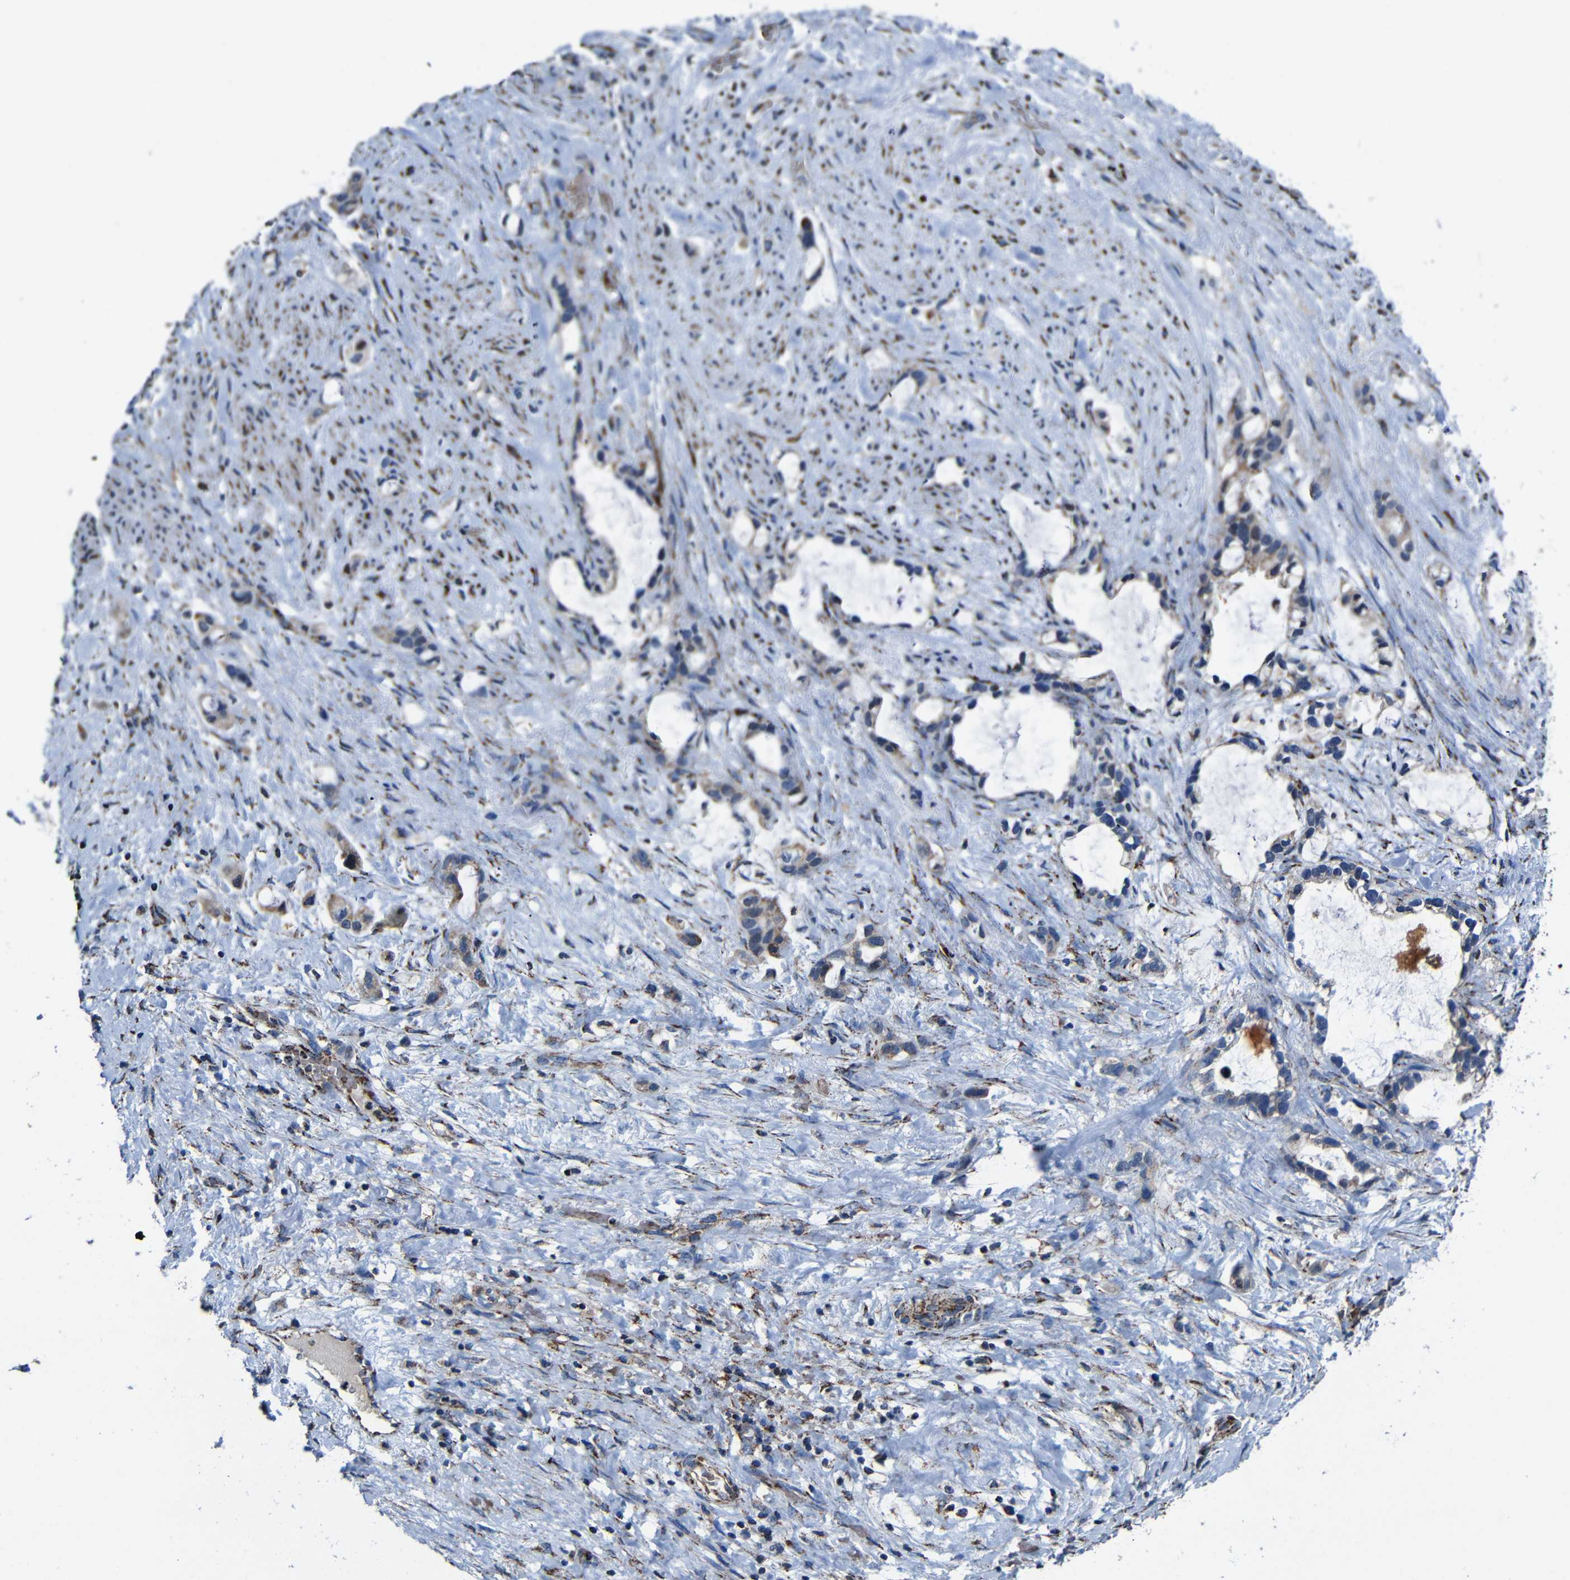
{"staining": {"intensity": "weak", "quantity": "25%-75%", "location": "cytoplasmic/membranous"}, "tissue": "liver cancer", "cell_type": "Tumor cells", "image_type": "cancer", "snomed": [{"axis": "morphology", "description": "Cholangiocarcinoma"}, {"axis": "topography", "description": "Liver"}], "caption": "Tumor cells reveal low levels of weak cytoplasmic/membranous positivity in approximately 25%-75% of cells in human cholangiocarcinoma (liver).", "gene": "CA5B", "patient": {"sex": "female", "age": 65}}